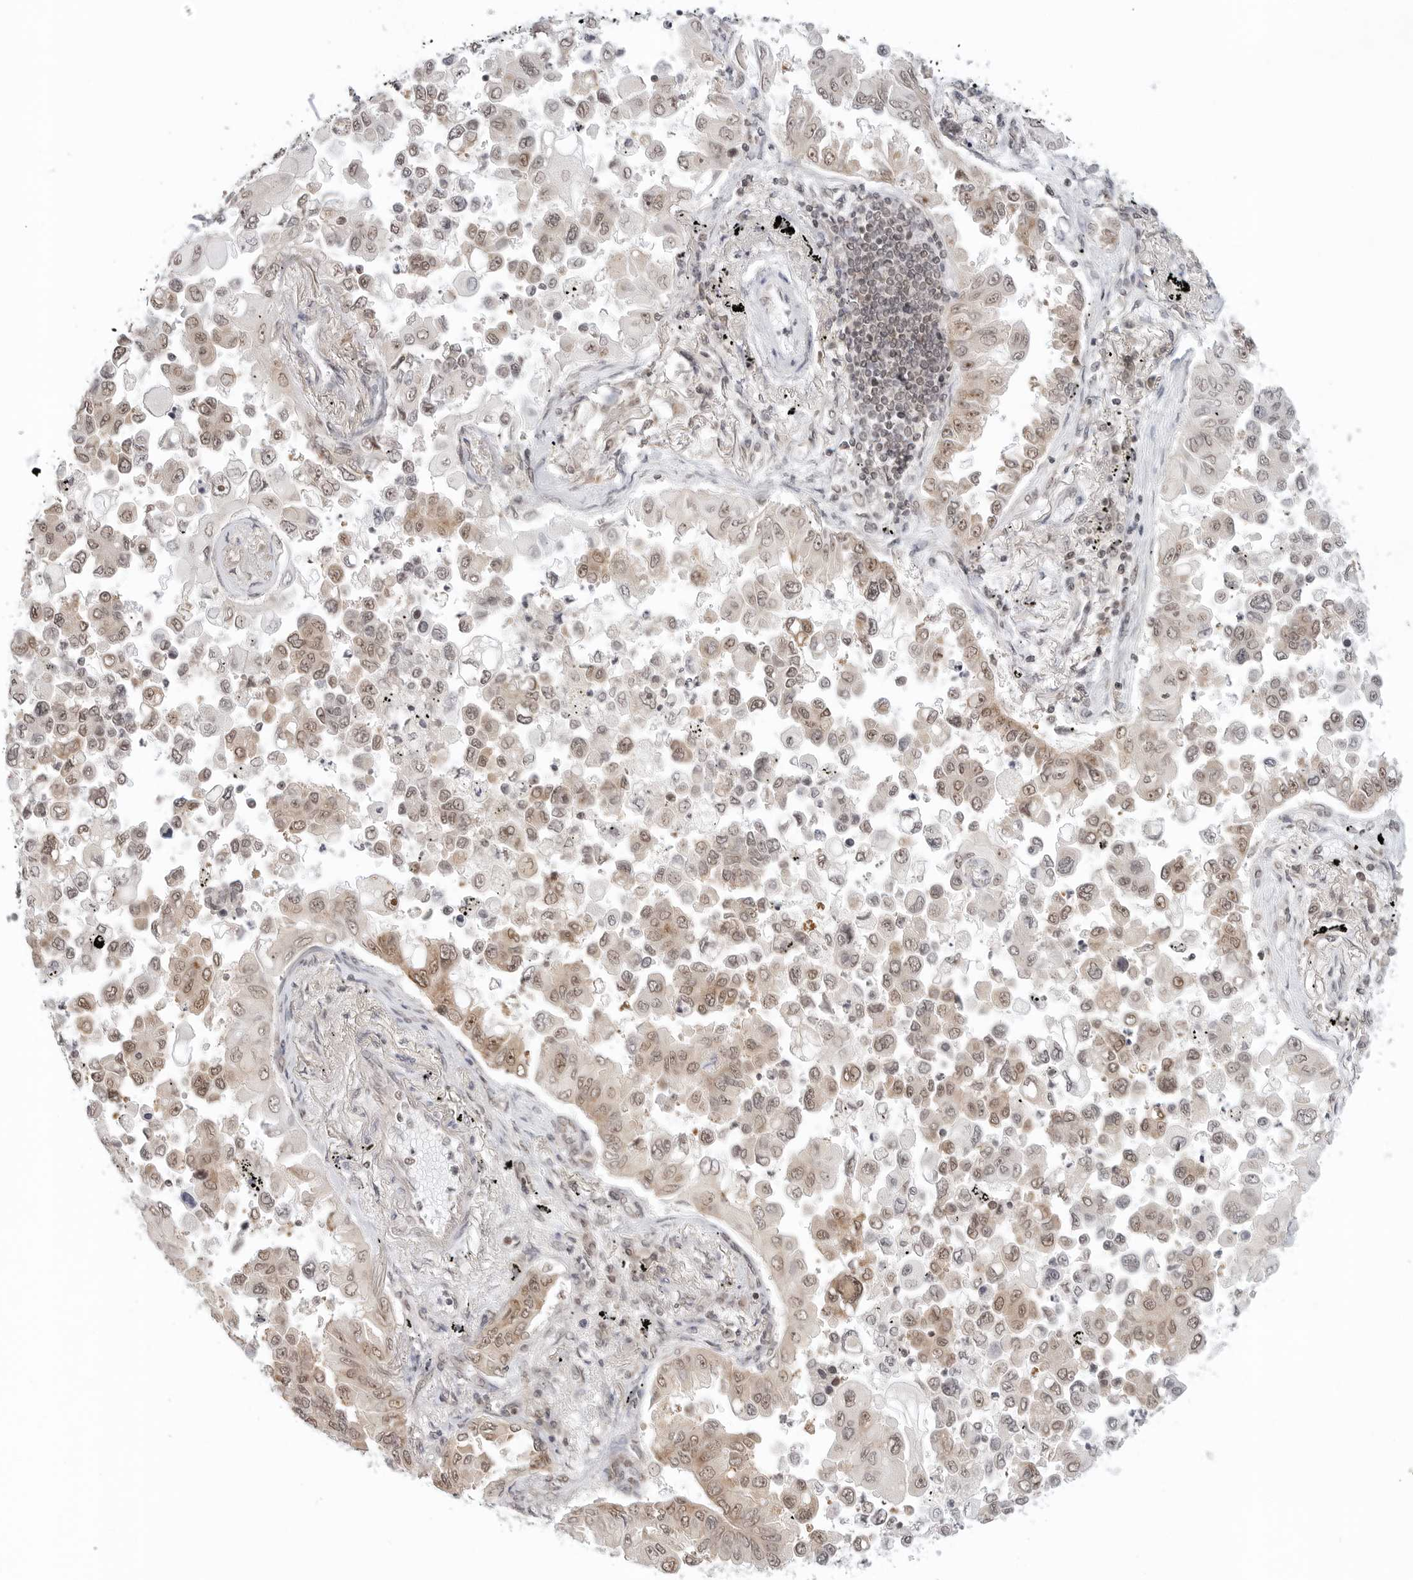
{"staining": {"intensity": "moderate", "quantity": ">75%", "location": "cytoplasmic/membranous,nuclear"}, "tissue": "lung cancer", "cell_type": "Tumor cells", "image_type": "cancer", "snomed": [{"axis": "morphology", "description": "Adenocarcinoma, NOS"}, {"axis": "topography", "description": "Lung"}], "caption": "Brown immunohistochemical staining in human lung adenocarcinoma reveals moderate cytoplasmic/membranous and nuclear positivity in about >75% of tumor cells.", "gene": "METAP1", "patient": {"sex": "female", "age": 67}}